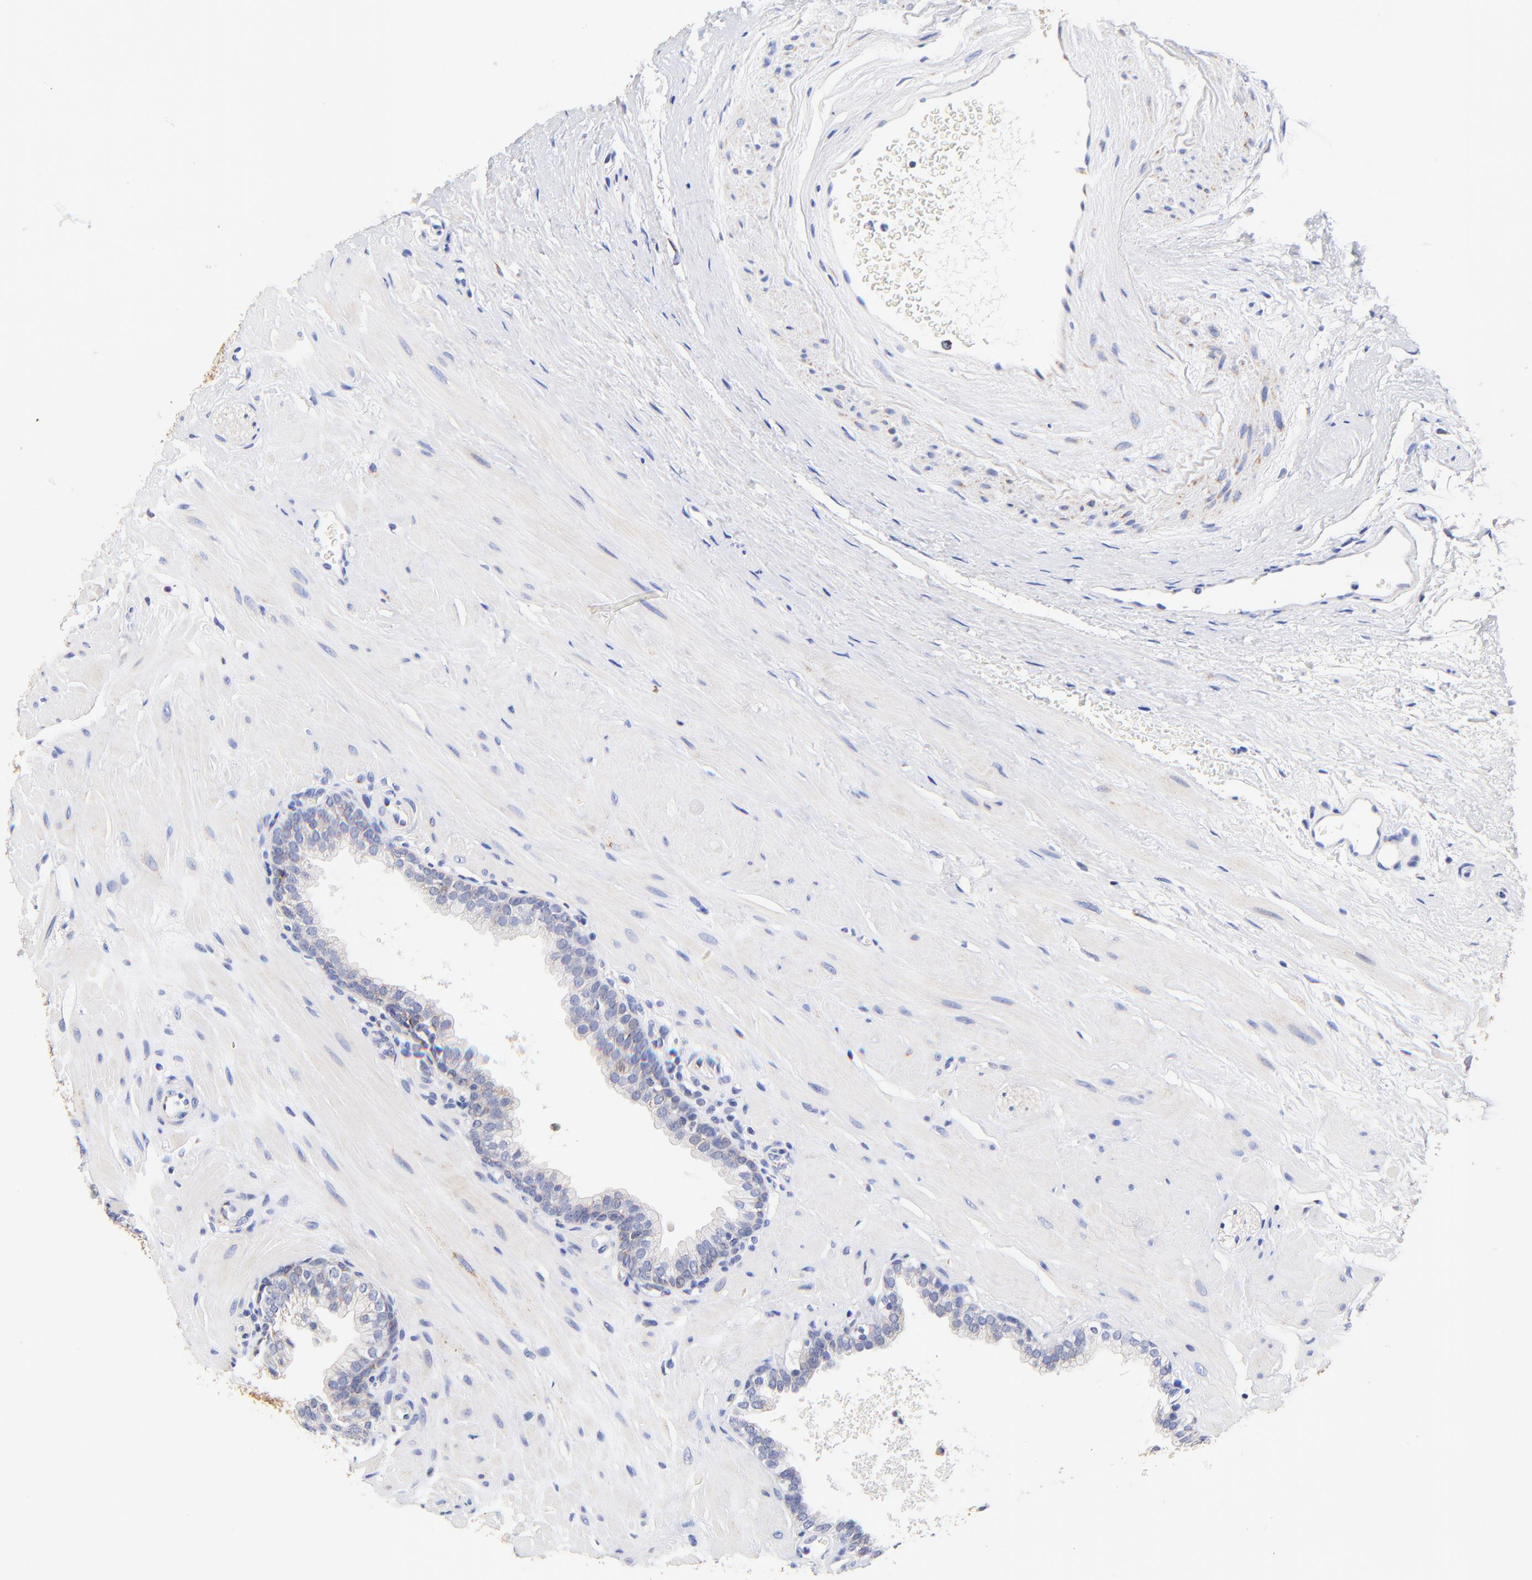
{"staining": {"intensity": "moderate", "quantity": "25%-75%", "location": "cytoplasmic/membranous"}, "tissue": "prostate", "cell_type": "Glandular cells", "image_type": "normal", "snomed": [{"axis": "morphology", "description": "Normal tissue, NOS"}, {"axis": "topography", "description": "Prostate"}], "caption": "Approximately 25%-75% of glandular cells in unremarkable human prostate demonstrate moderate cytoplasmic/membranous protein expression as visualized by brown immunohistochemical staining.", "gene": "ATP5F1D", "patient": {"sex": "male", "age": 60}}